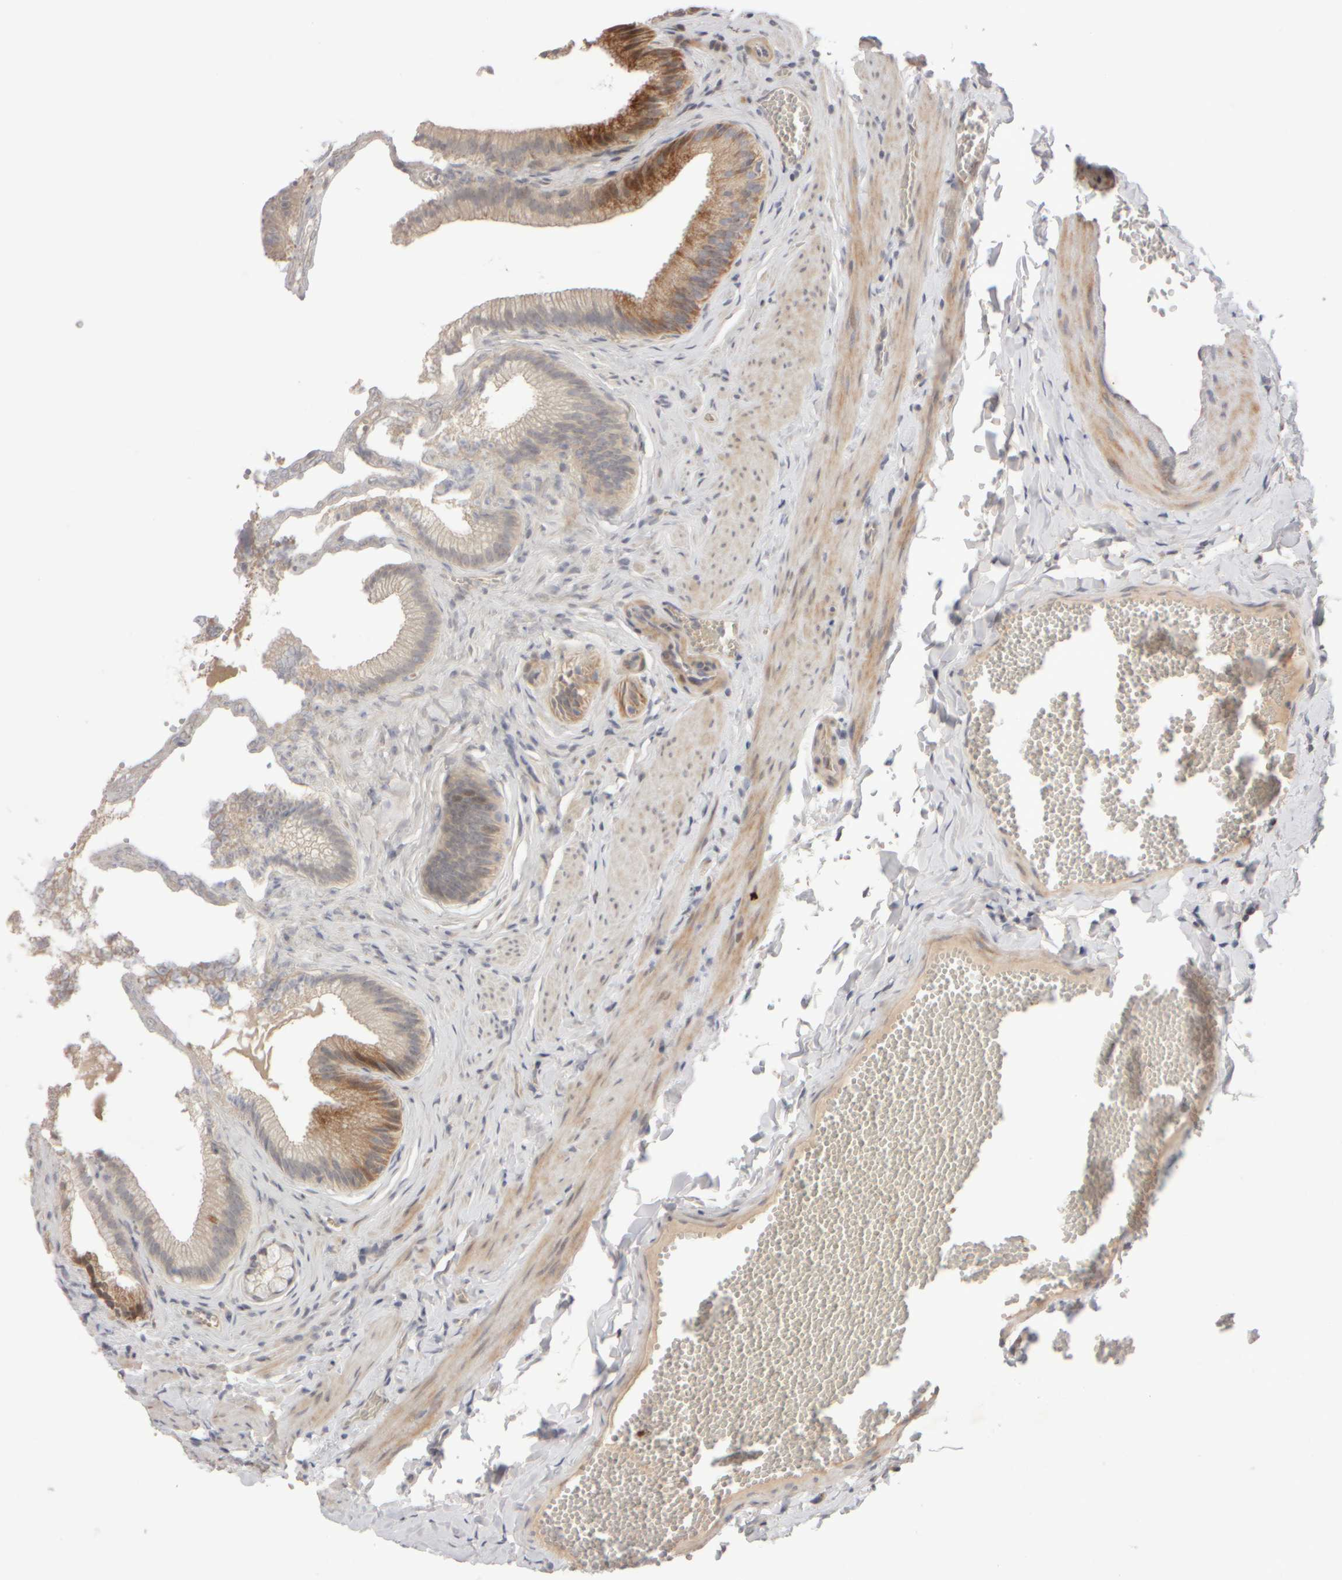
{"staining": {"intensity": "moderate", "quantity": ">75%", "location": "cytoplasmic/membranous"}, "tissue": "gallbladder", "cell_type": "Glandular cells", "image_type": "normal", "snomed": [{"axis": "morphology", "description": "Normal tissue, NOS"}, {"axis": "topography", "description": "Gallbladder"}], "caption": "Protein staining of benign gallbladder exhibits moderate cytoplasmic/membranous expression in about >75% of glandular cells.", "gene": "CHADL", "patient": {"sex": "male", "age": 38}}